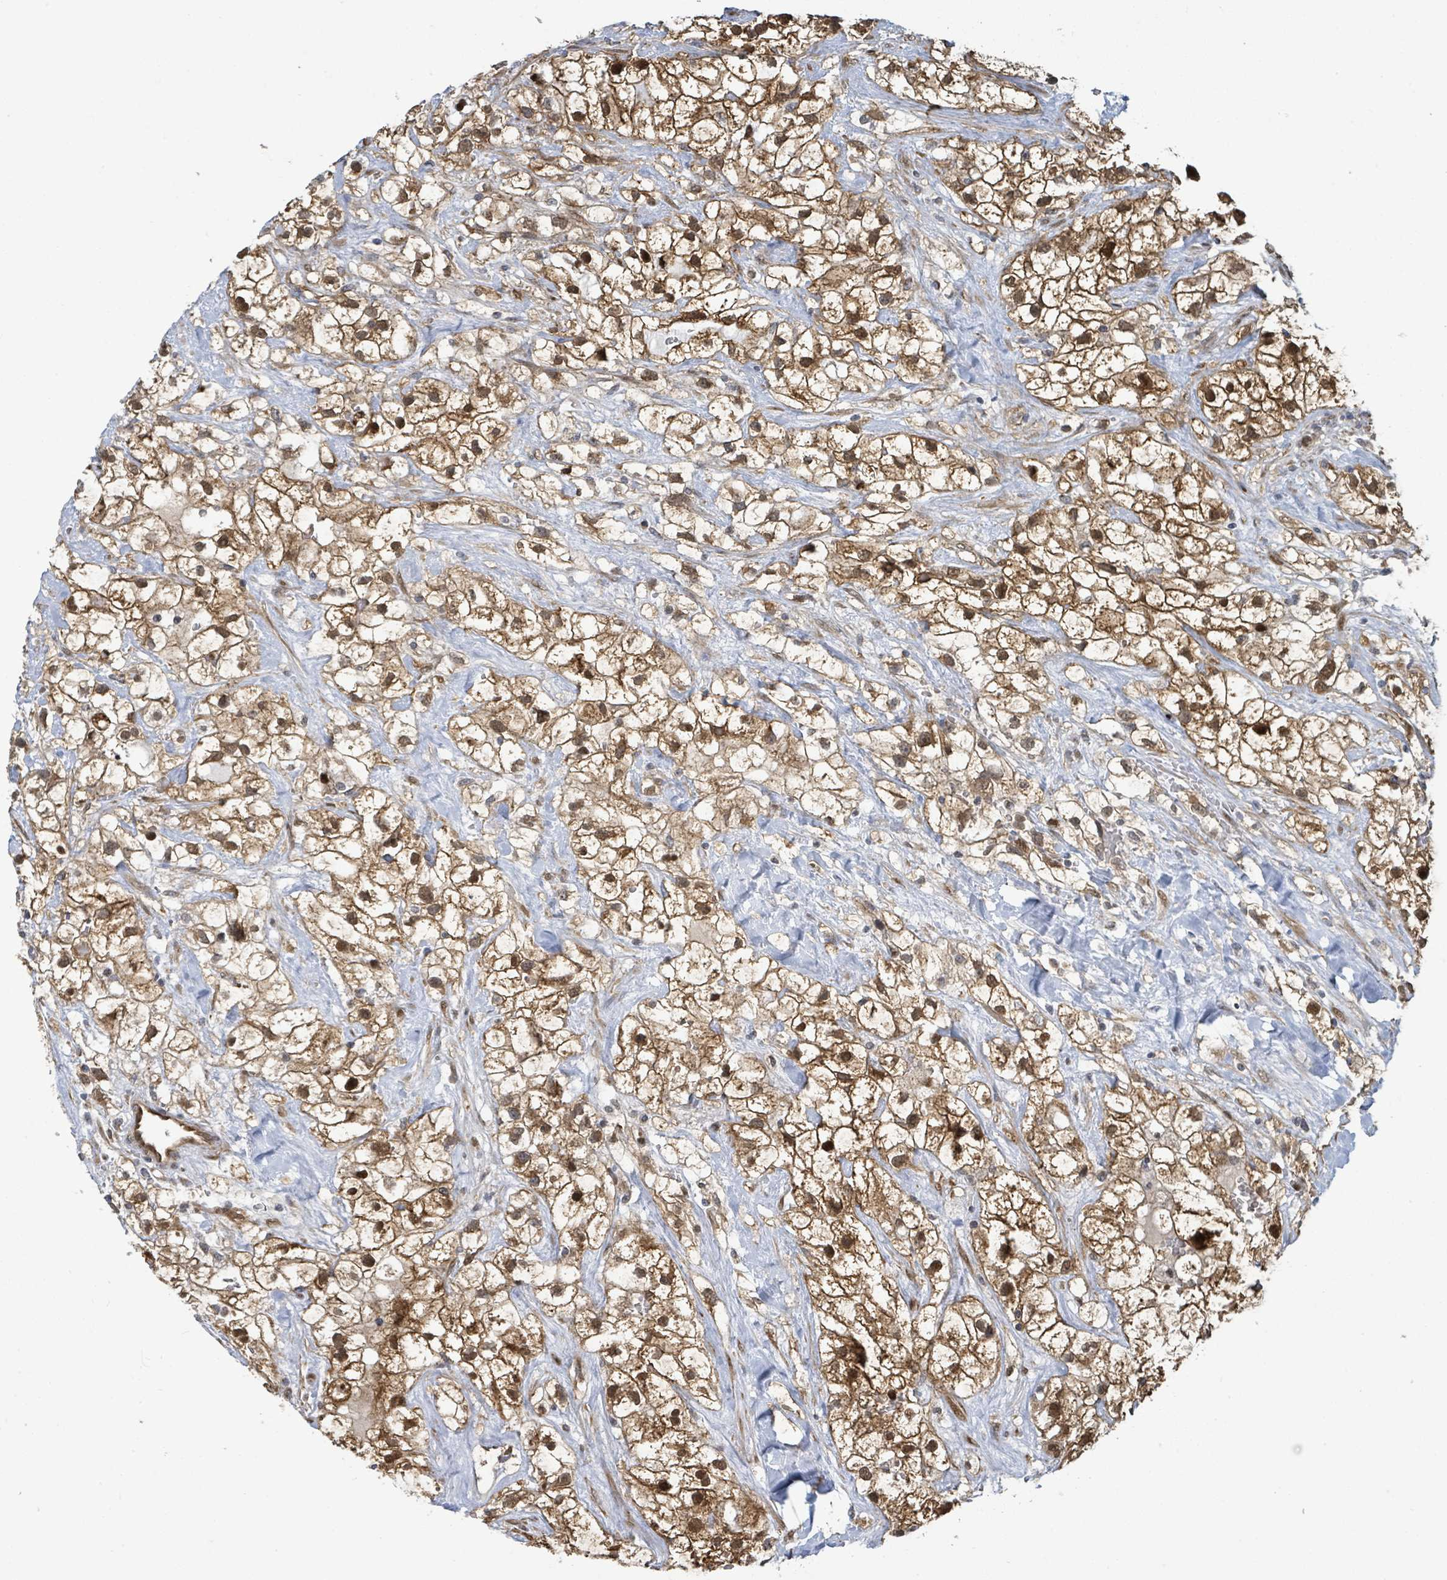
{"staining": {"intensity": "strong", "quantity": ">75%", "location": "cytoplasmic/membranous,nuclear"}, "tissue": "renal cancer", "cell_type": "Tumor cells", "image_type": "cancer", "snomed": [{"axis": "morphology", "description": "Adenocarcinoma, NOS"}, {"axis": "topography", "description": "Kidney"}], "caption": "This histopathology image exhibits immunohistochemistry (IHC) staining of human adenocarcinoma (renal), with high strong cytoplasmic/membranous and nuclear staining in about >75% of tumor cells.", "gene": "PSMB7", "patient": {"sex": "male", "age": 59}}